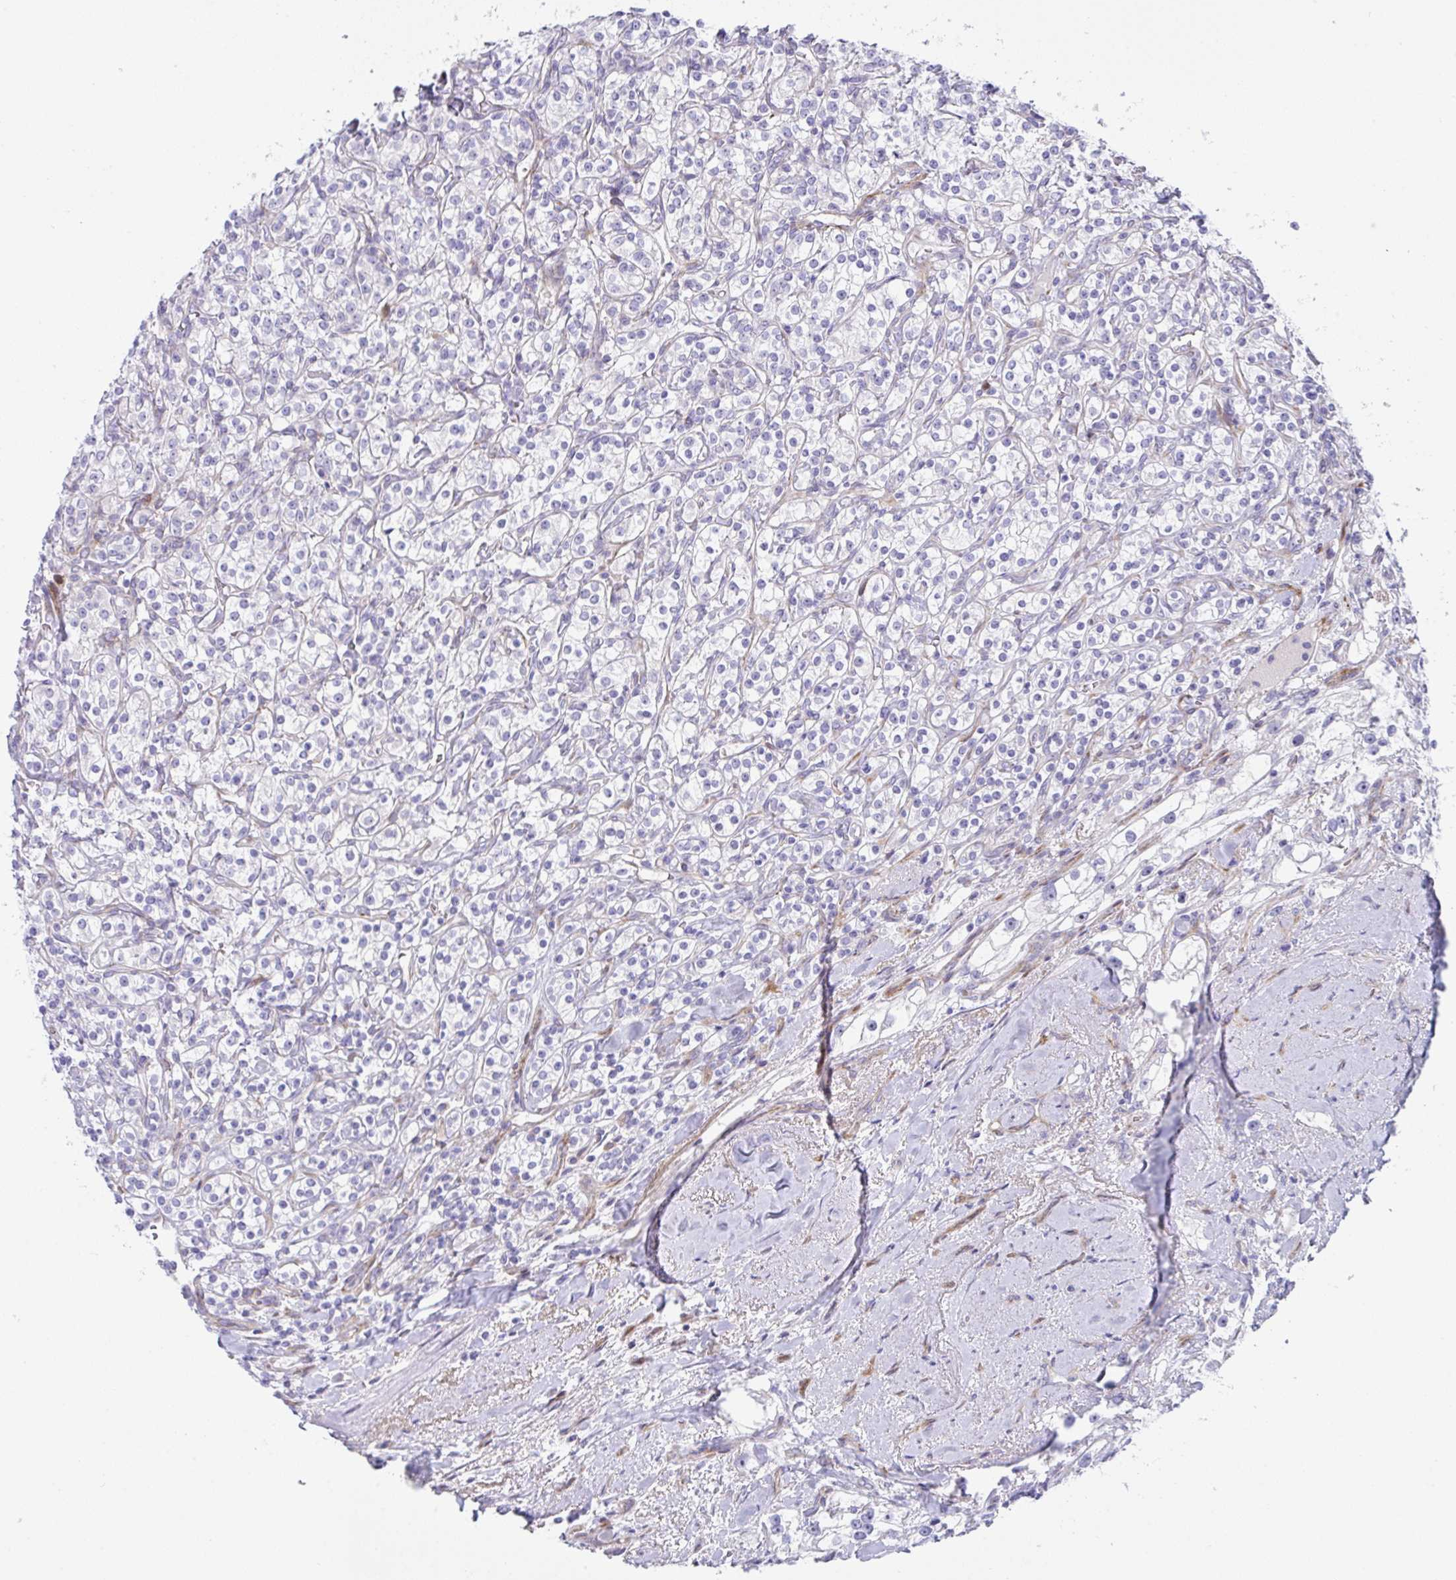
{"staining": {"intensity": "negative", "quantity": "none", "location": "none"}, "tissue": "renal cancer", "cell_type": "Tumor cells", "image_type": "cancer", "snomed": [{"axis": "morphology", "description": "Adenocarcinoma, NOS"}, {"axis": "topography", "description": "Kidney"}], "caption": "An immunohistochemistry micrograph of renal adenocarcinoma is shown. There is no staining in tumor cells of renal adenocarcinoma.", "gene": "ZNF713", "patient": {"sex": "male", "age": 77}}